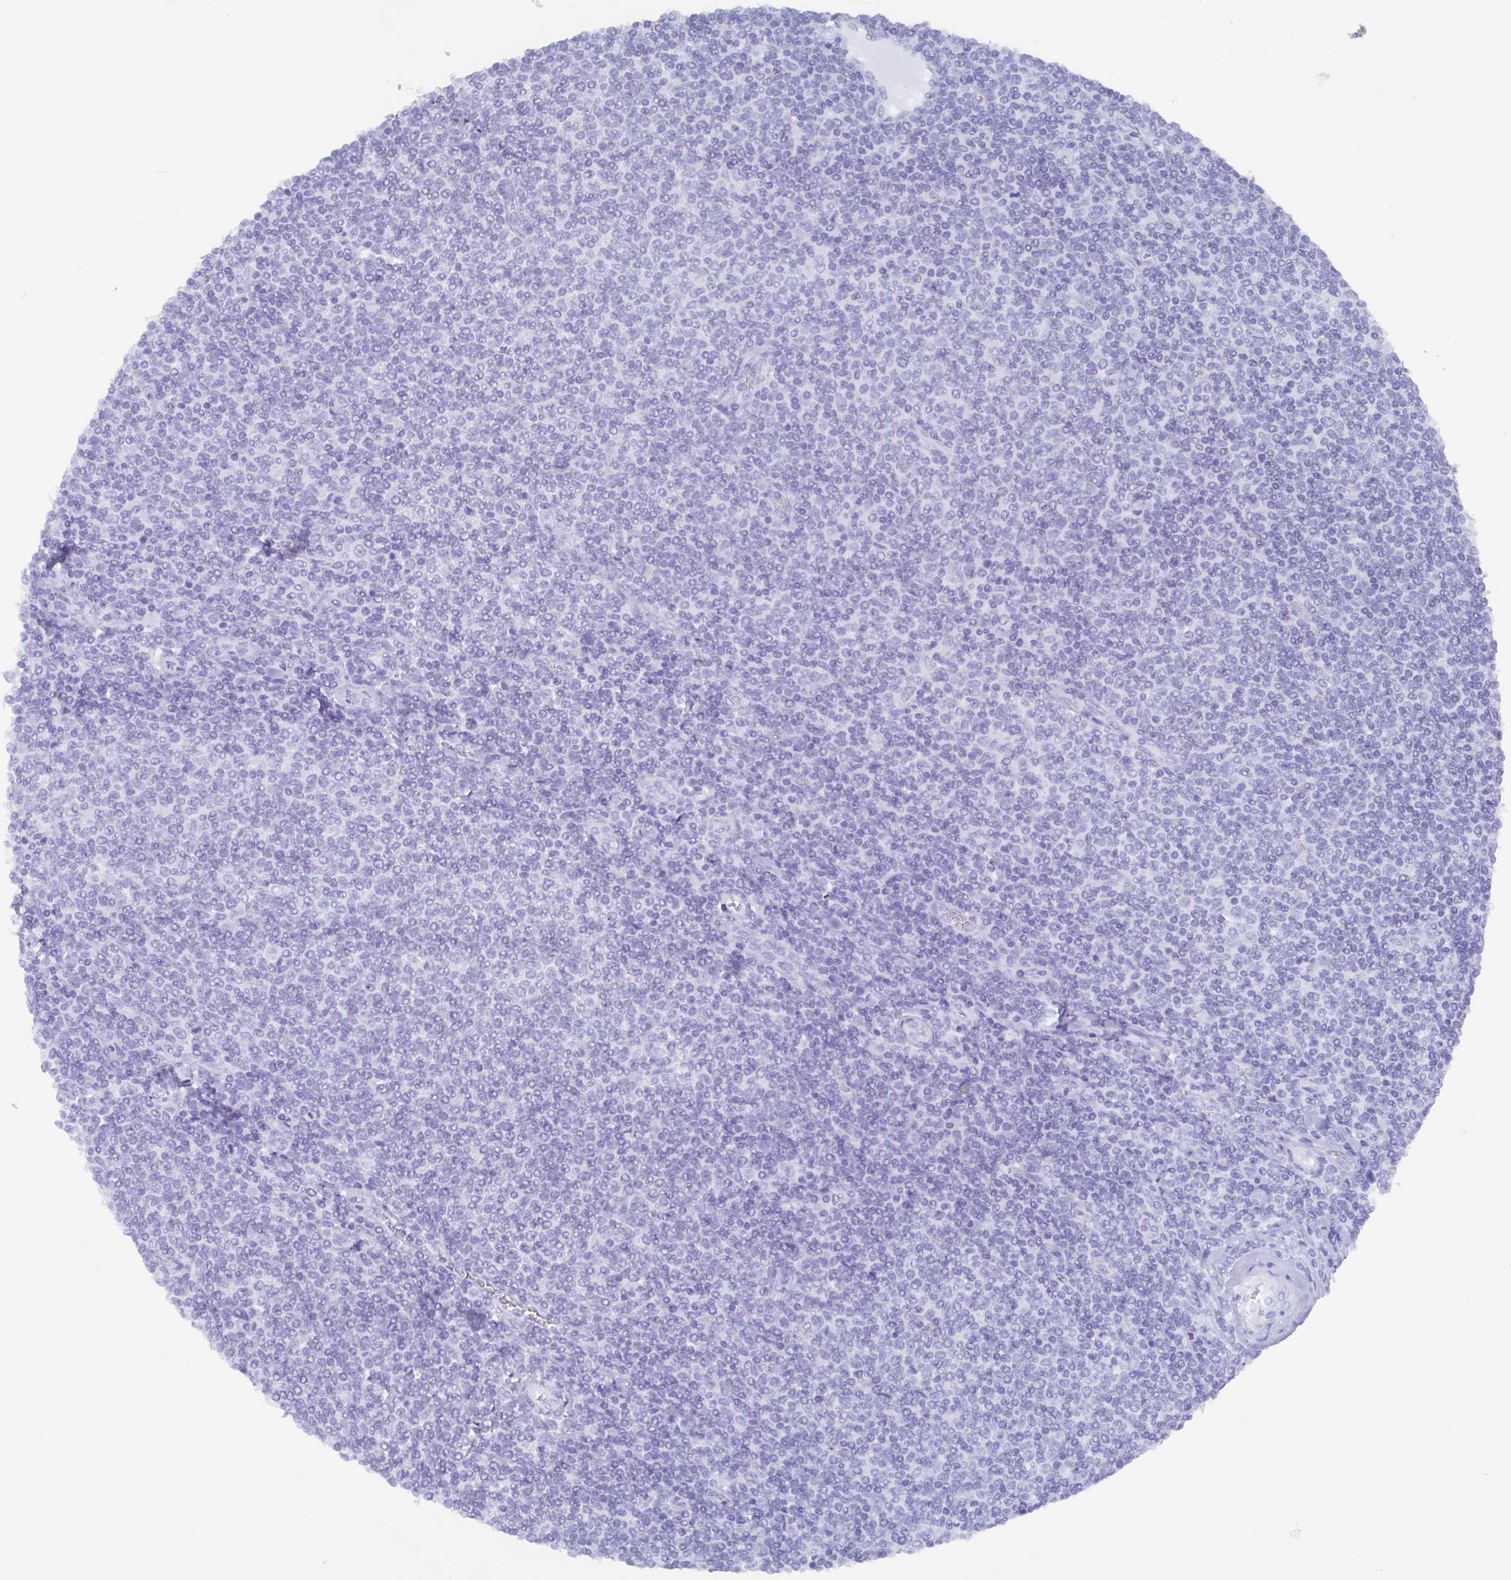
{"staining": {"intensity": "negative", "quantity": "none", "location": "none"}, "tissue": "lymphoma", "cell_type": "Tumor cells", "image_type": "cancer", "snomed": [{"axis": "morphology", "description": "Malignant lymphoma, non-Hodgkin's type, Low grade"}, {"axis": "topography", "description": "Lymph node"}], "caption": "Human low-grade malignant lymphoma, non-Hodgkin's type stained for a protein using IHC shows no expression in tumor cells.", "gene": "AGFG2", "patient": {"sex": "male", "age": 52}}